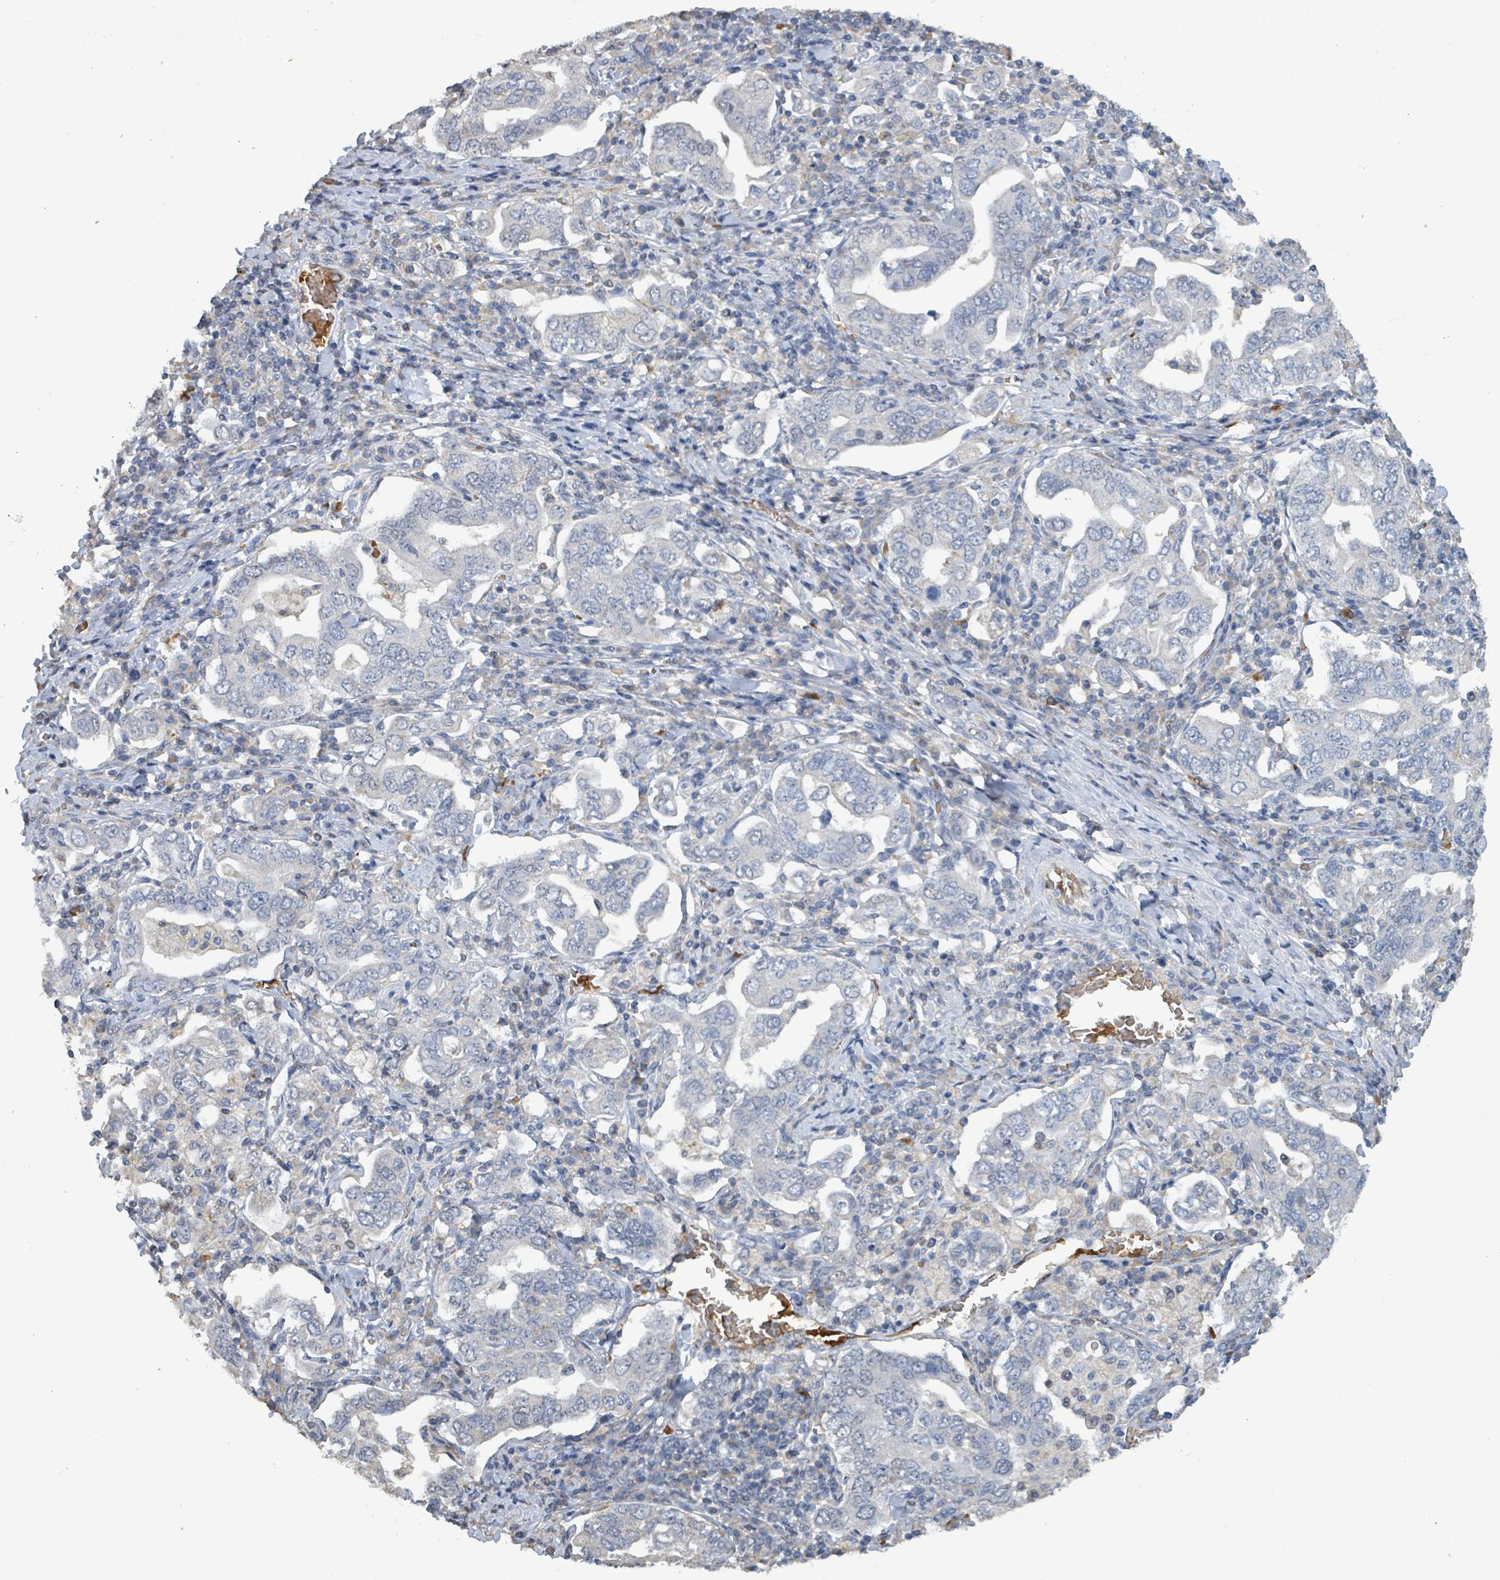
{"staining": {"intensity": "negative", "quantity": "none", "location": "none"}, "tissue": "stomach cancer", "cell_type": "Tumor cells", "image_type": "cancer", "snomed": [{"axis": "morphology", "description": "Adenocarcinoma, NOS"}, {"axis": "topography", "description": "Stomach, upper"}, {"axis": "topography", "description": "Stomach"}], "caption": "Protein analysis of stomach cancer (adenocarcinoma) shows no significant expression in tumor cells.", "gene": "SEBOX", "patient": {"sex": "male", "age": 62}}